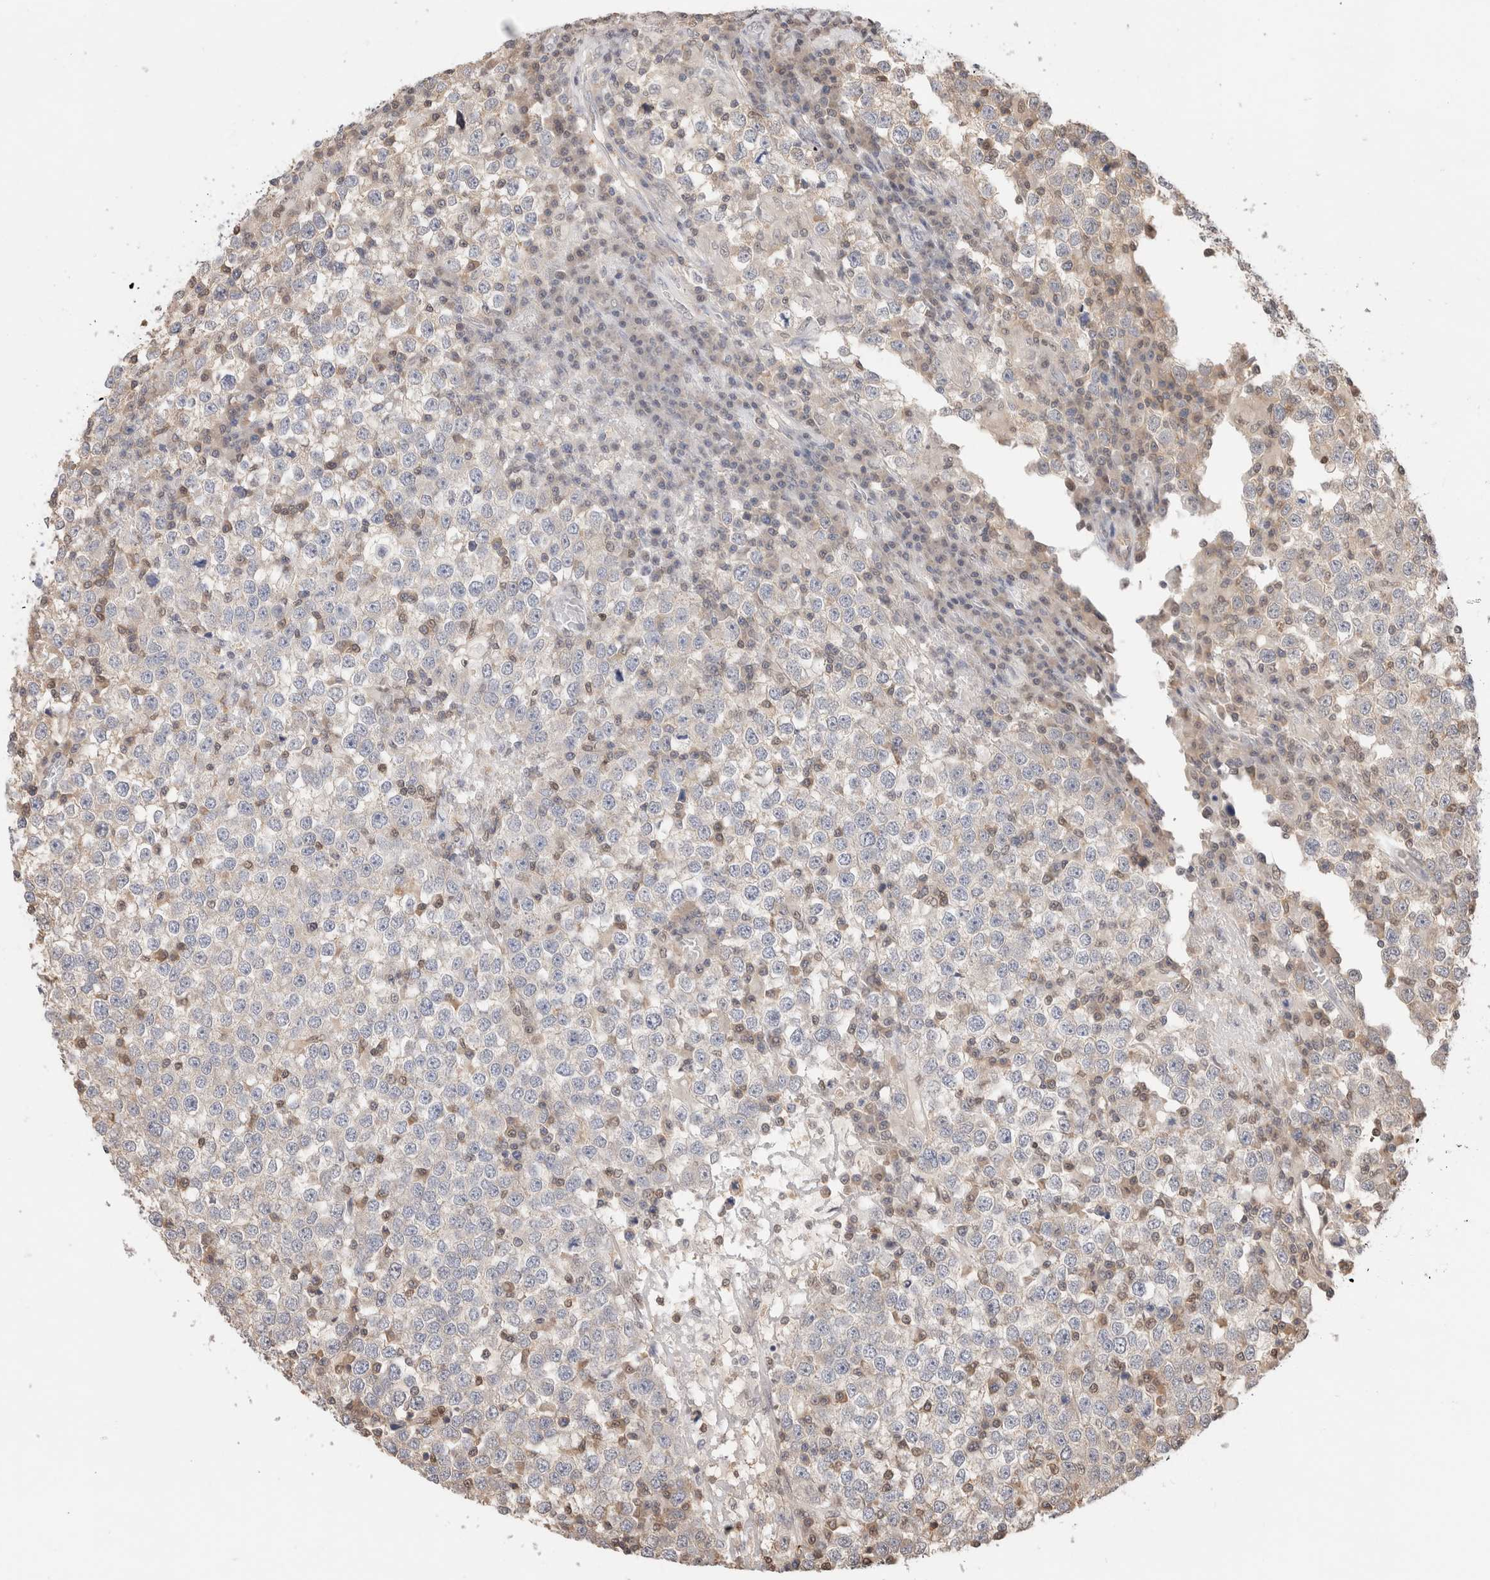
{"staining": {"intensity": "negative", "quantity": "none", "location": "none"}, "tissue": "testis cancer", "cell_type": "Tumor cells", "image_type": "cancer", "snomed": [{"axis": "morphology", "description": "Seminoma, NOS"}, {"axis": "topography", "description": "Testis"}], "caption": "This is a micrograph of immunohistochemistry (IHC) staining of seminoma (testis), which shows no expression in tumor cells. The staining was performed using DAB to visualize the protein expression in brown, while the nuclei were stained in blue with hematoxylin (Magnification: 20x).", "gene": "C17orf97", "patient": {"sex": "male", "age": 65}}